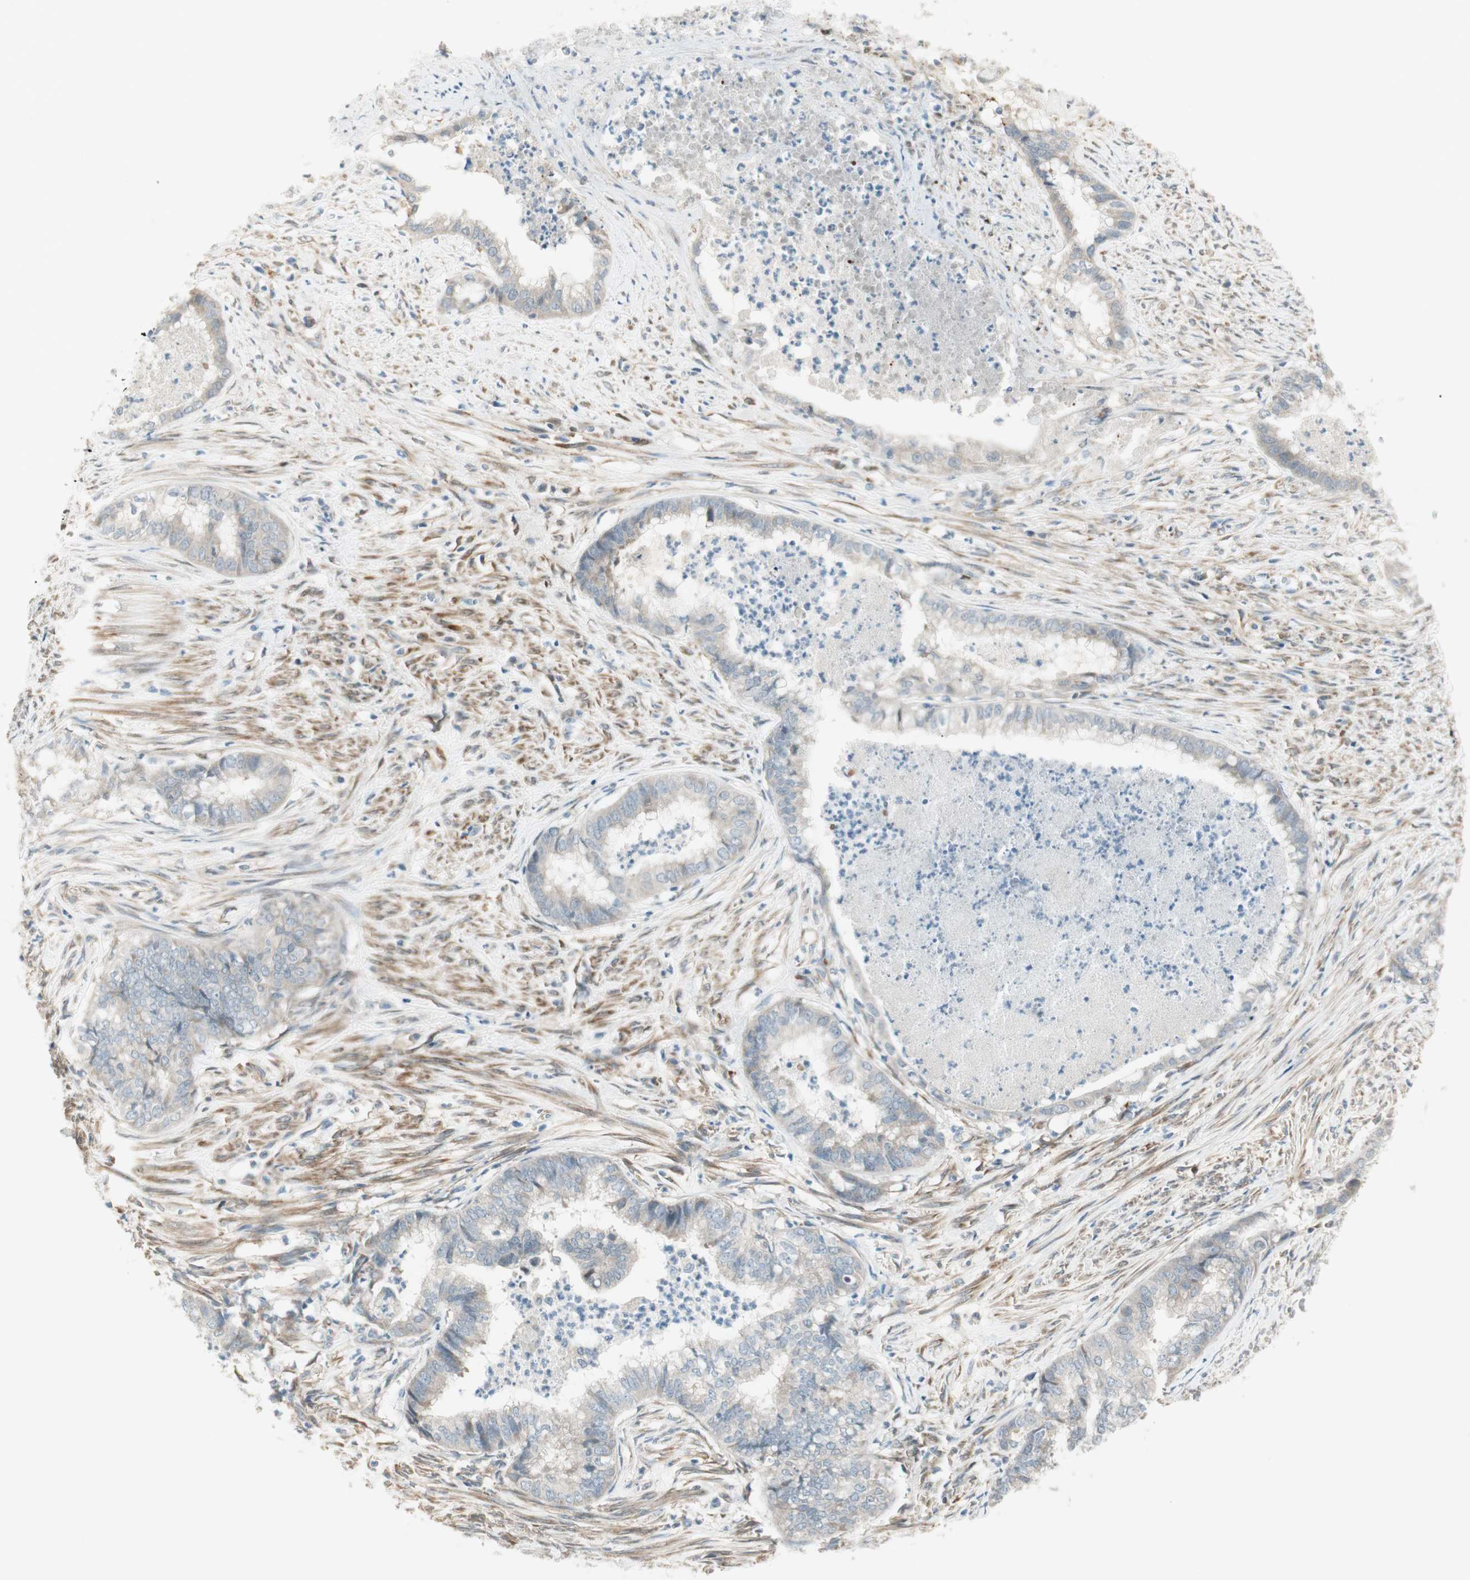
{"staining": {"intensity": "weak", "quantity": "<25%", "location": "cytoplasmic/membranous"}, "tissue": "endometrial cancer", "cell_type": "Tumor cells", "image_type": "cancer", "snomed": [{"axis": "morphology", "description": "Necrosis, NOS"}, {"axis": "morphology", "description": "Adenocarcinoma, NOS"}, {"axis": "topography", "description": "Endometrium"}], "caption": "Tumor cells are negative for protein expression in human endometrial cancer. (Immunohistochemistry (ihc), brightfield microscopy, high magnification).", "gene": "STON1-GTF2A1L", "patient": {"sex": "female", "age": 79}}